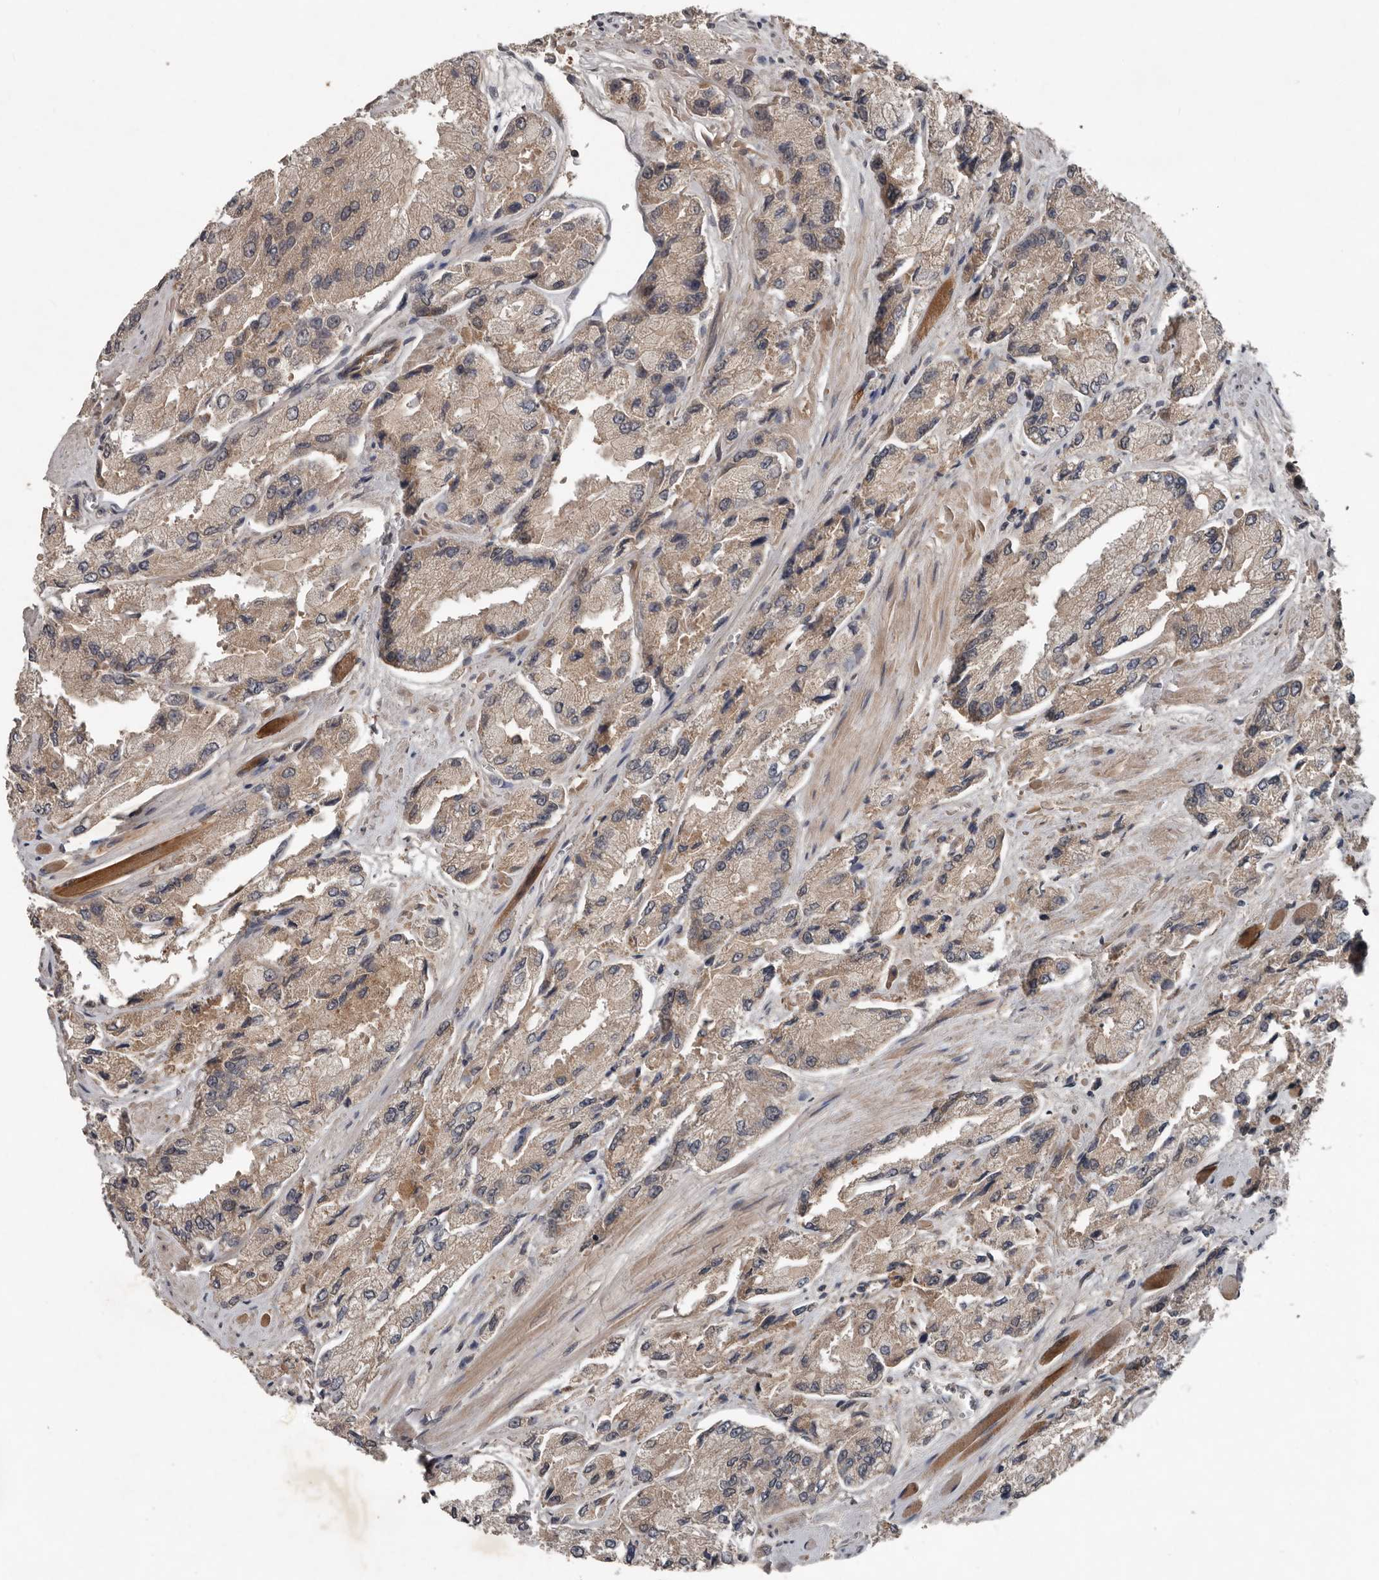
{"staining": {"intensity": "weak", "quantity": ">75%", "location": "cytoplasmic/membranous"}, "tissue": "prostate cancer", "cell_type": "Tumor cells", "image_type": "cancer", "snomed": [{"axis": "morphology", "description": "Adenocarcinoma, High grade"}, {"axis": "topography", "description": "Prostate"}], "caption": "Adenocarcinoma (high-grade) (prostate) was stained to show a protein in brown. There is low levels of weak cytoplasmic/membranous expression in about >75% of tumor cells. (Brightfield microscopy of DAB IHC at high magnification).", "gene": "DNAJB4", "patient": {"sex": "male", "age": 58}}